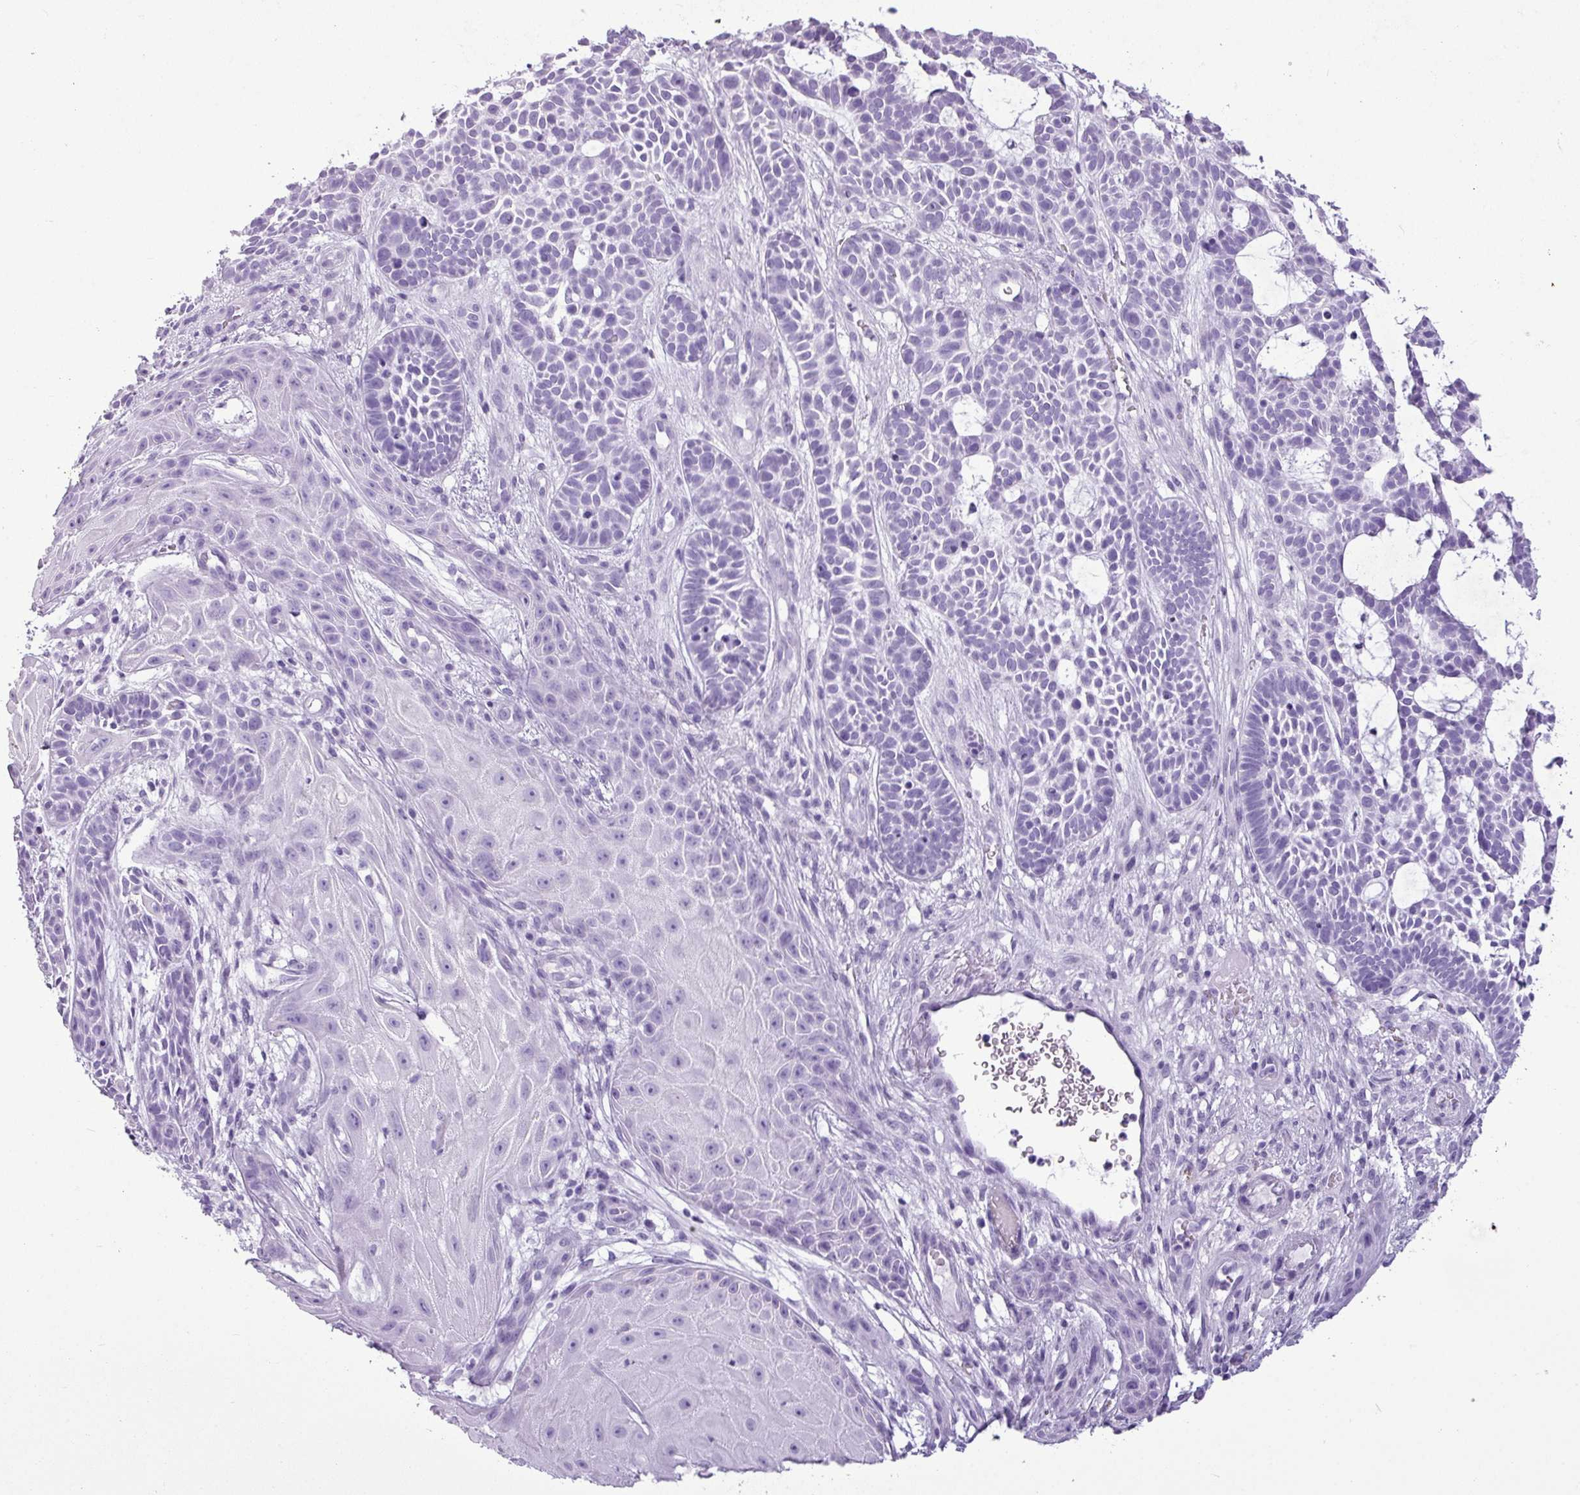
{"staining": {"intensity": "negative", "quantity": "none", "location": "none"}, "tissue": "skin cancer", "cell_type": "Tumor cells", "image_type": "cancer", "snomed": [{"axis": "morphology", "description": "Basal cell carcinoma"}, {"axis": "topography", "description": "Skin"}], "caption": "This photomicrograph is of skin basal cell carcinoma stained with immunohistochemistry to label a protein in brown with the nuclei are counter-stained blue. There is no staining in tumor cells.", "gene": "AMY1B", "patient": {"sex": "male", "age": 89}}